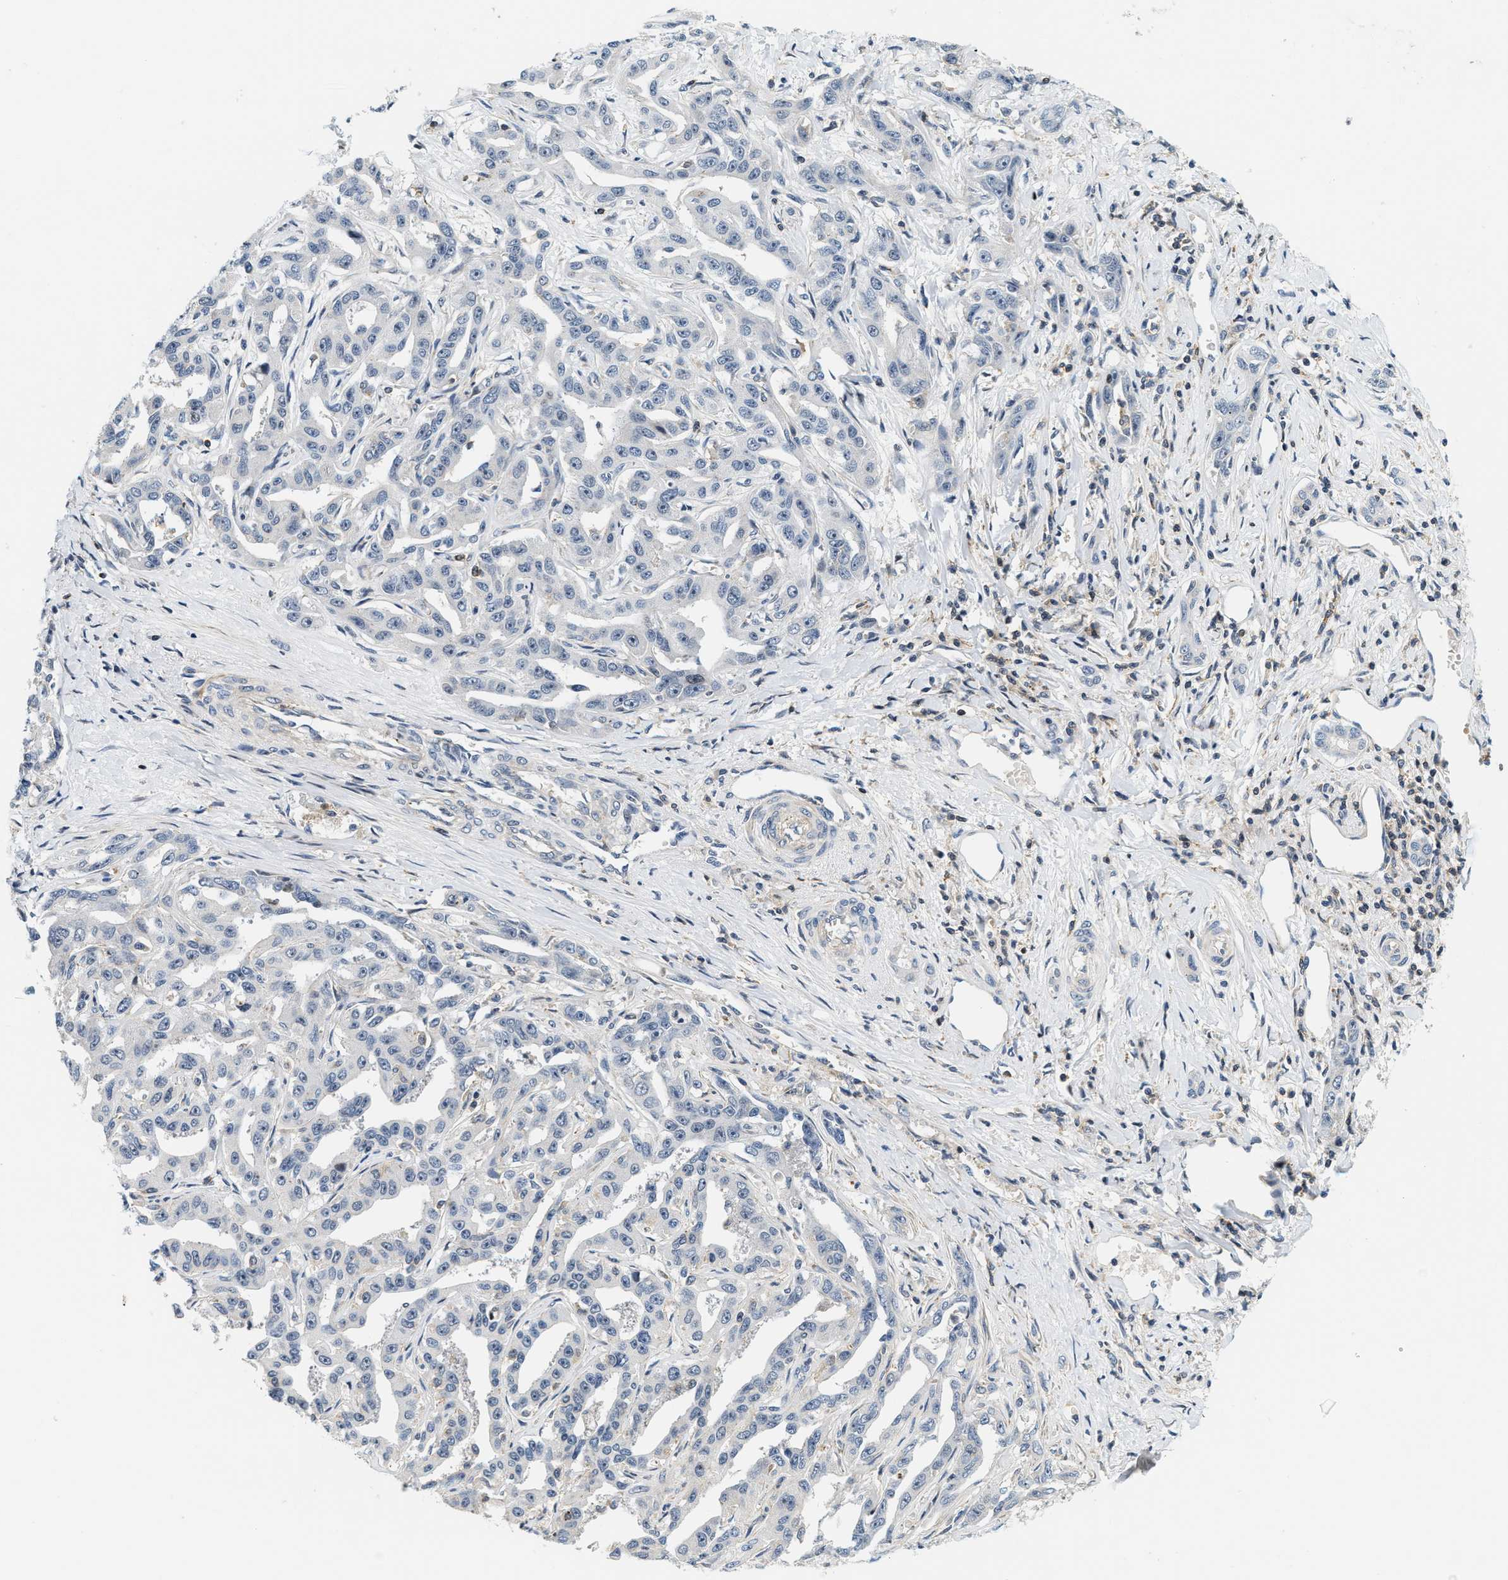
{"staining": {"intensity": "negative", "quantity": "none", "location": "none"}, "tissue": "liver cancer", "cell_type": "Tumor cells", "image_type": "cancer", "snomed": [{"axis": "morphology", "description": "Cholangiocarcinoma"}, {"axis": "topography", "description": "Liver"}], "caption": "Liver cholangiocarcinoma stained for a protein using immunohistochemistry displays no positivity tumor cells.", "gene": "SAMD9", "patient": {"sex": "male", "age": 59}}